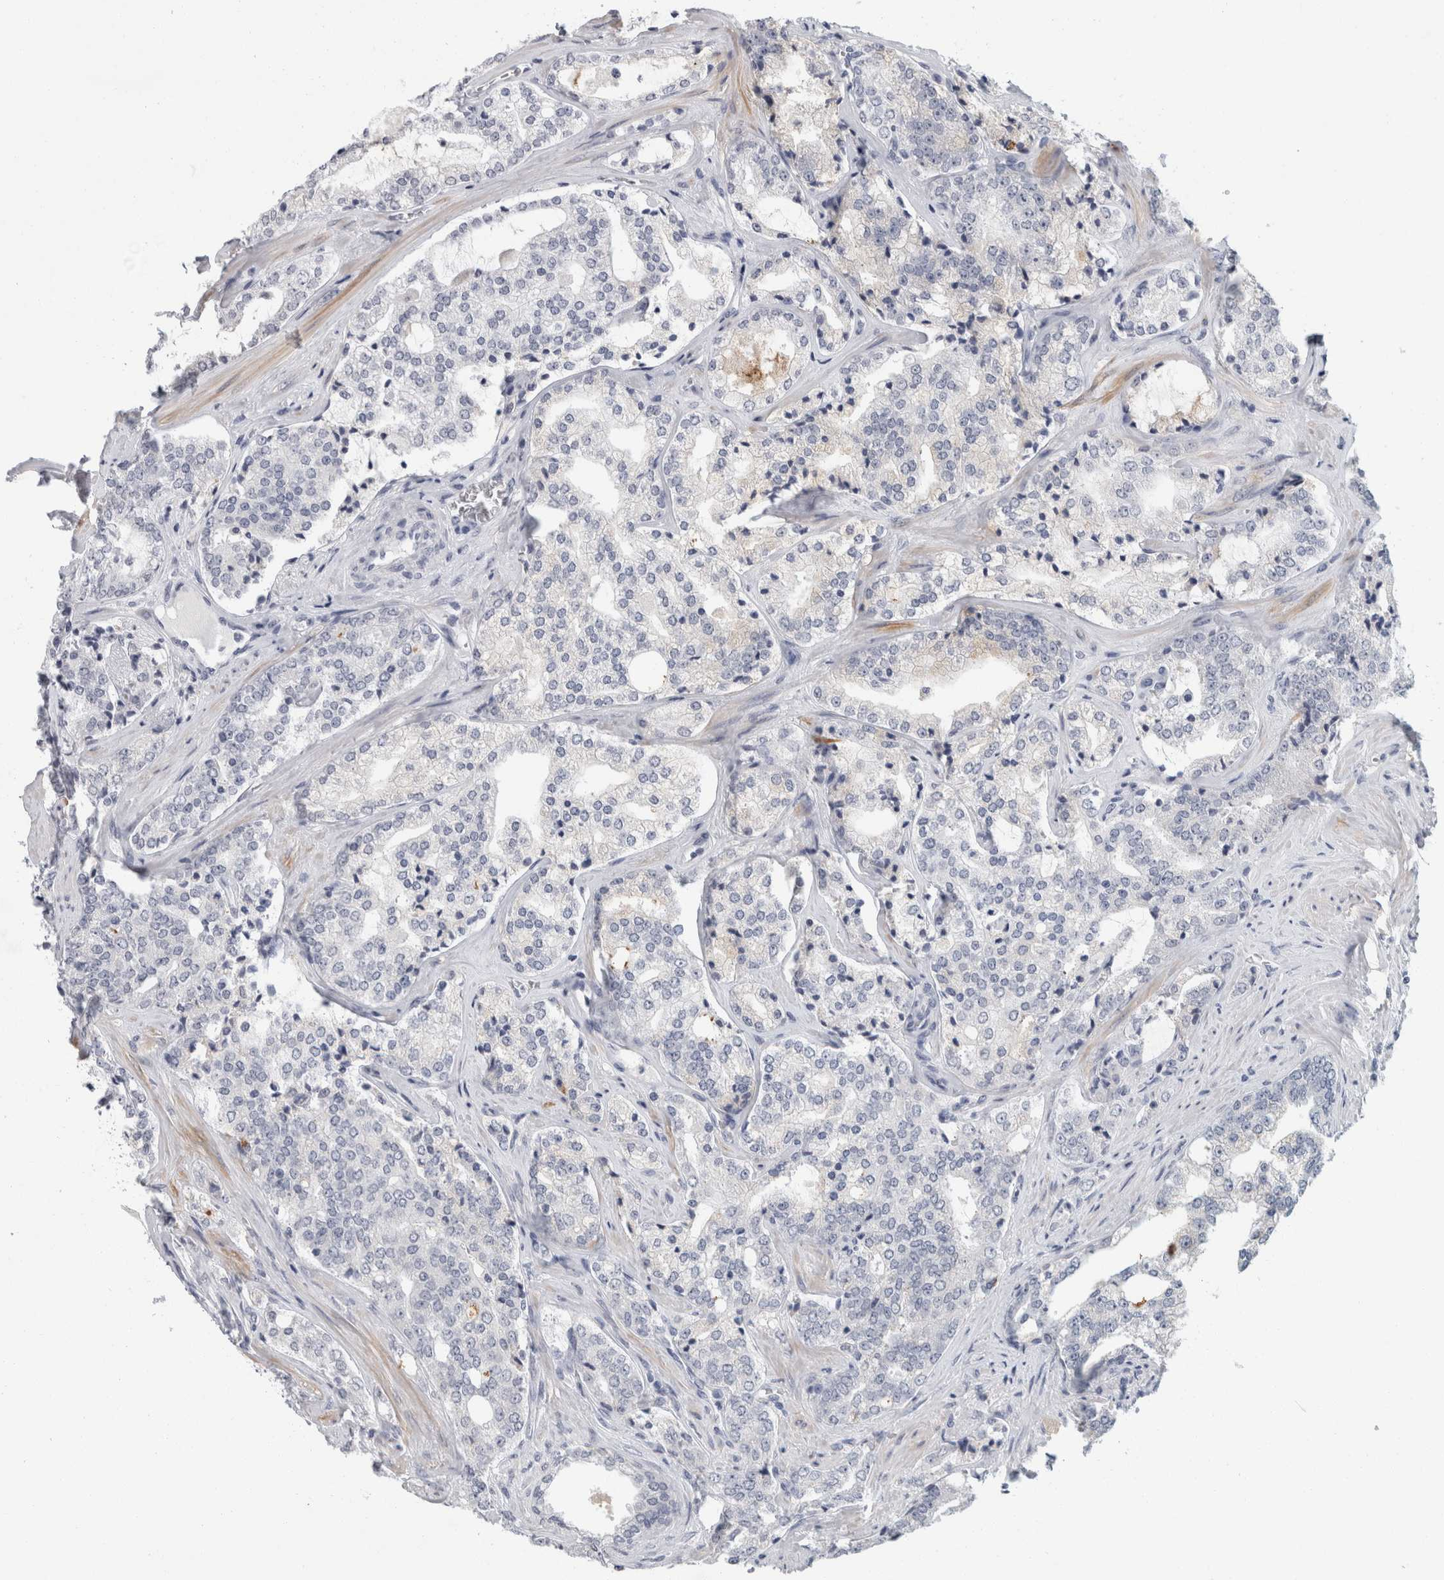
{"staining": {"intensity": "negative", "quantity": "none", "location": "none"}, "tissue": "prostate cancer", "cell_type": "Tumor cells", "image_type": "cancer", "snomed": [{"axis": "morphology", "description": "Adenocarcinoma, High grade"}, {"axis": "topography", "description": "Prostate"}], "caption": "Immunohistochemistry (IHC) photomicrograph of neoplastic tissue: adenocarcinoma (high-grade) (prostate) stained with DAB reveals no significant protein positivity in tumor cells.", "gene": "NIPA1", "patient": {"sex": "male", "age": 64}}